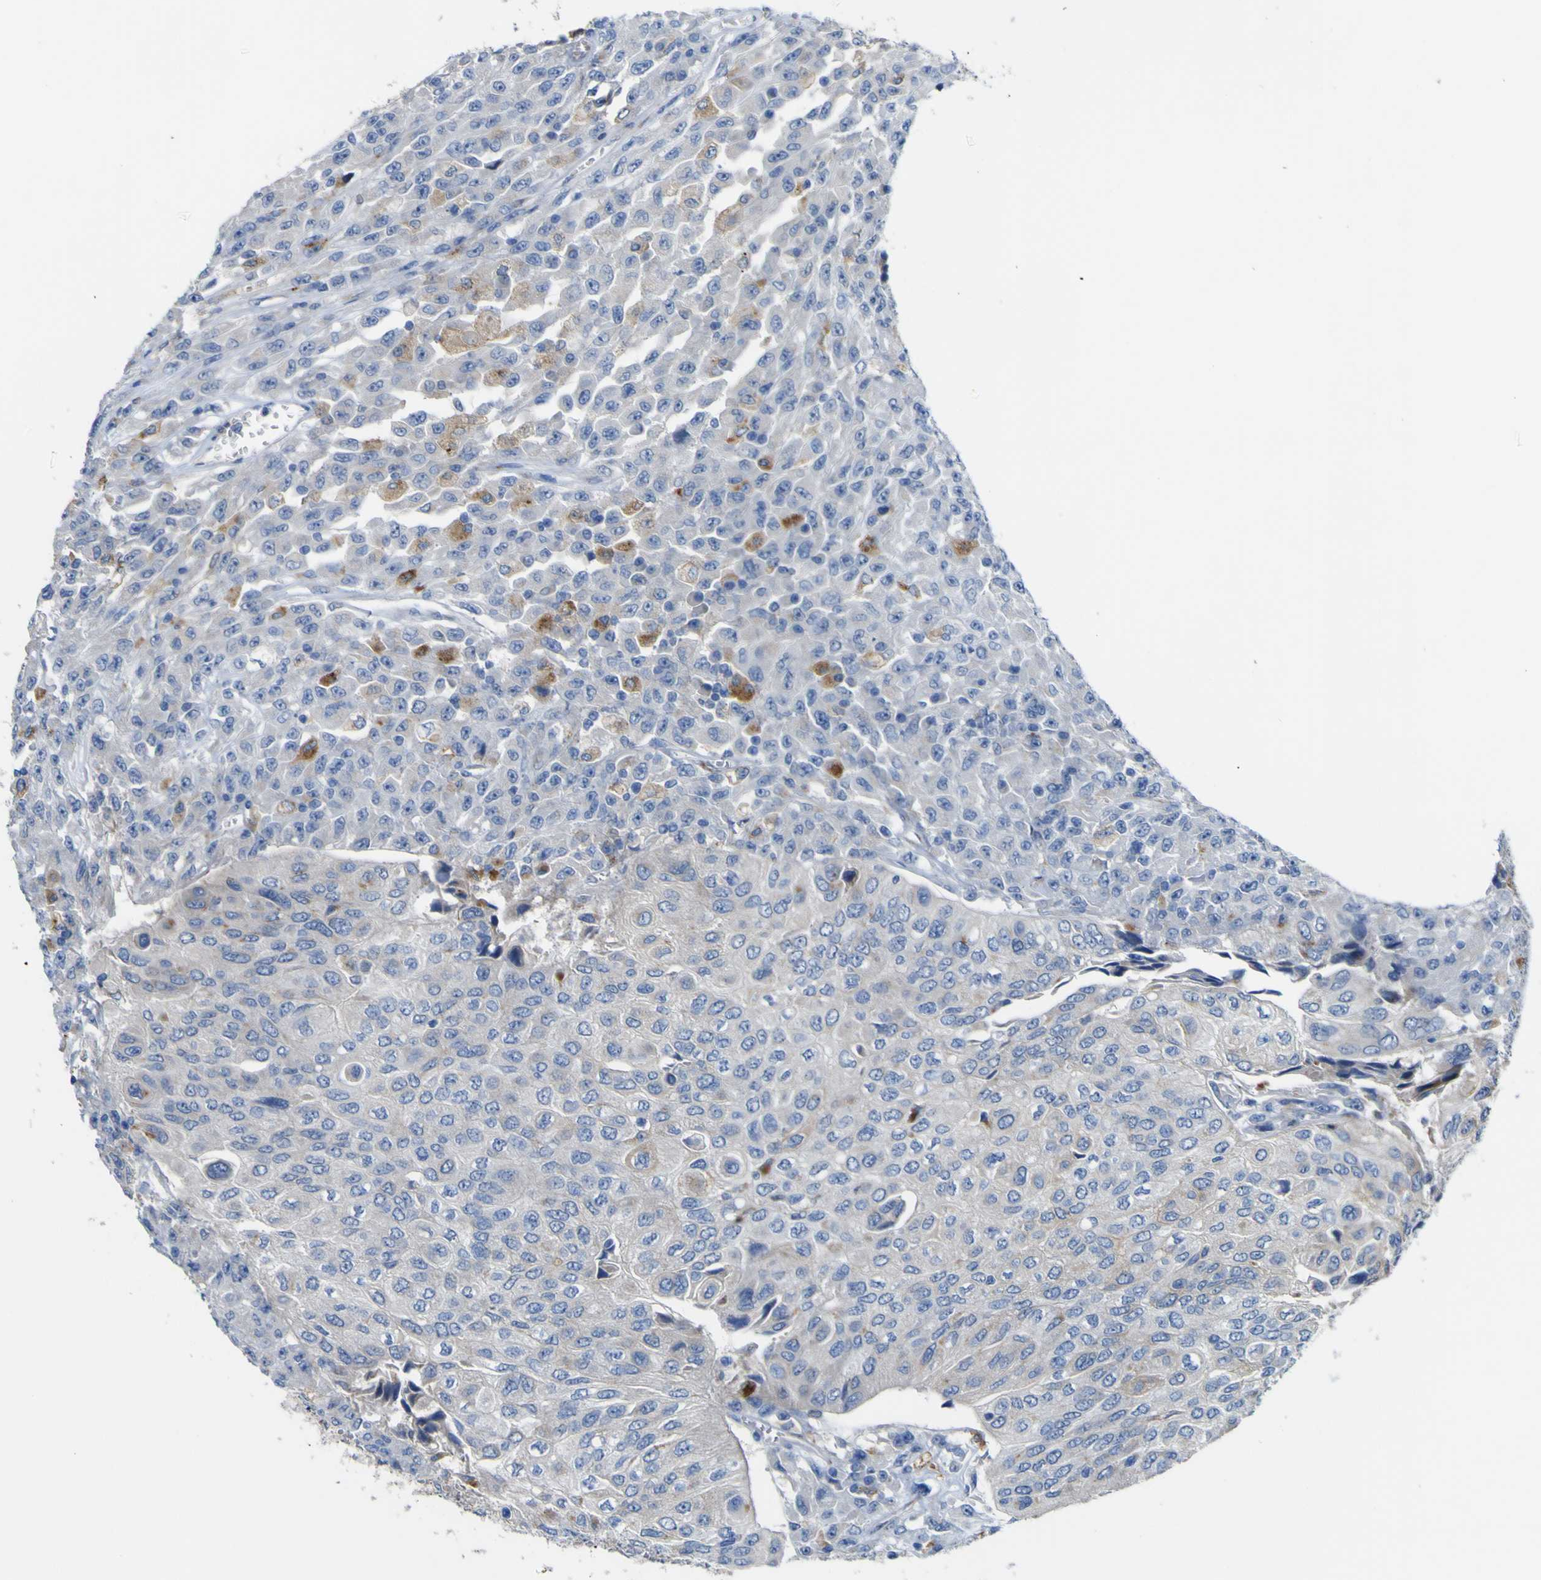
{"staining": {"intensity": "moderate", "quantity": "<25%", "location": "cytoplasmic/membranous"}, "tissue": "urothelial cancer", "cell_type": "Tumor cells", "image_type": "cancer", "snomed": [{"axis": "morphology", "description": "Urothelial carcinoma, High grade"}, {"axis": "topography", "description": "Urinary bladder"}], "caption": "High-grade urothelial carcinoma tissue reveals moderate cytoplasmic/membranous staining in approximately <25% of tumor cells, visualized by immunohistochemistry. Using DAB (brown) and hematoxylin (blue) stains, captured at high magnification using brightfield microscopy.", "gene": "PTPRF", "patient": {"sex": "male", "age": 66}}